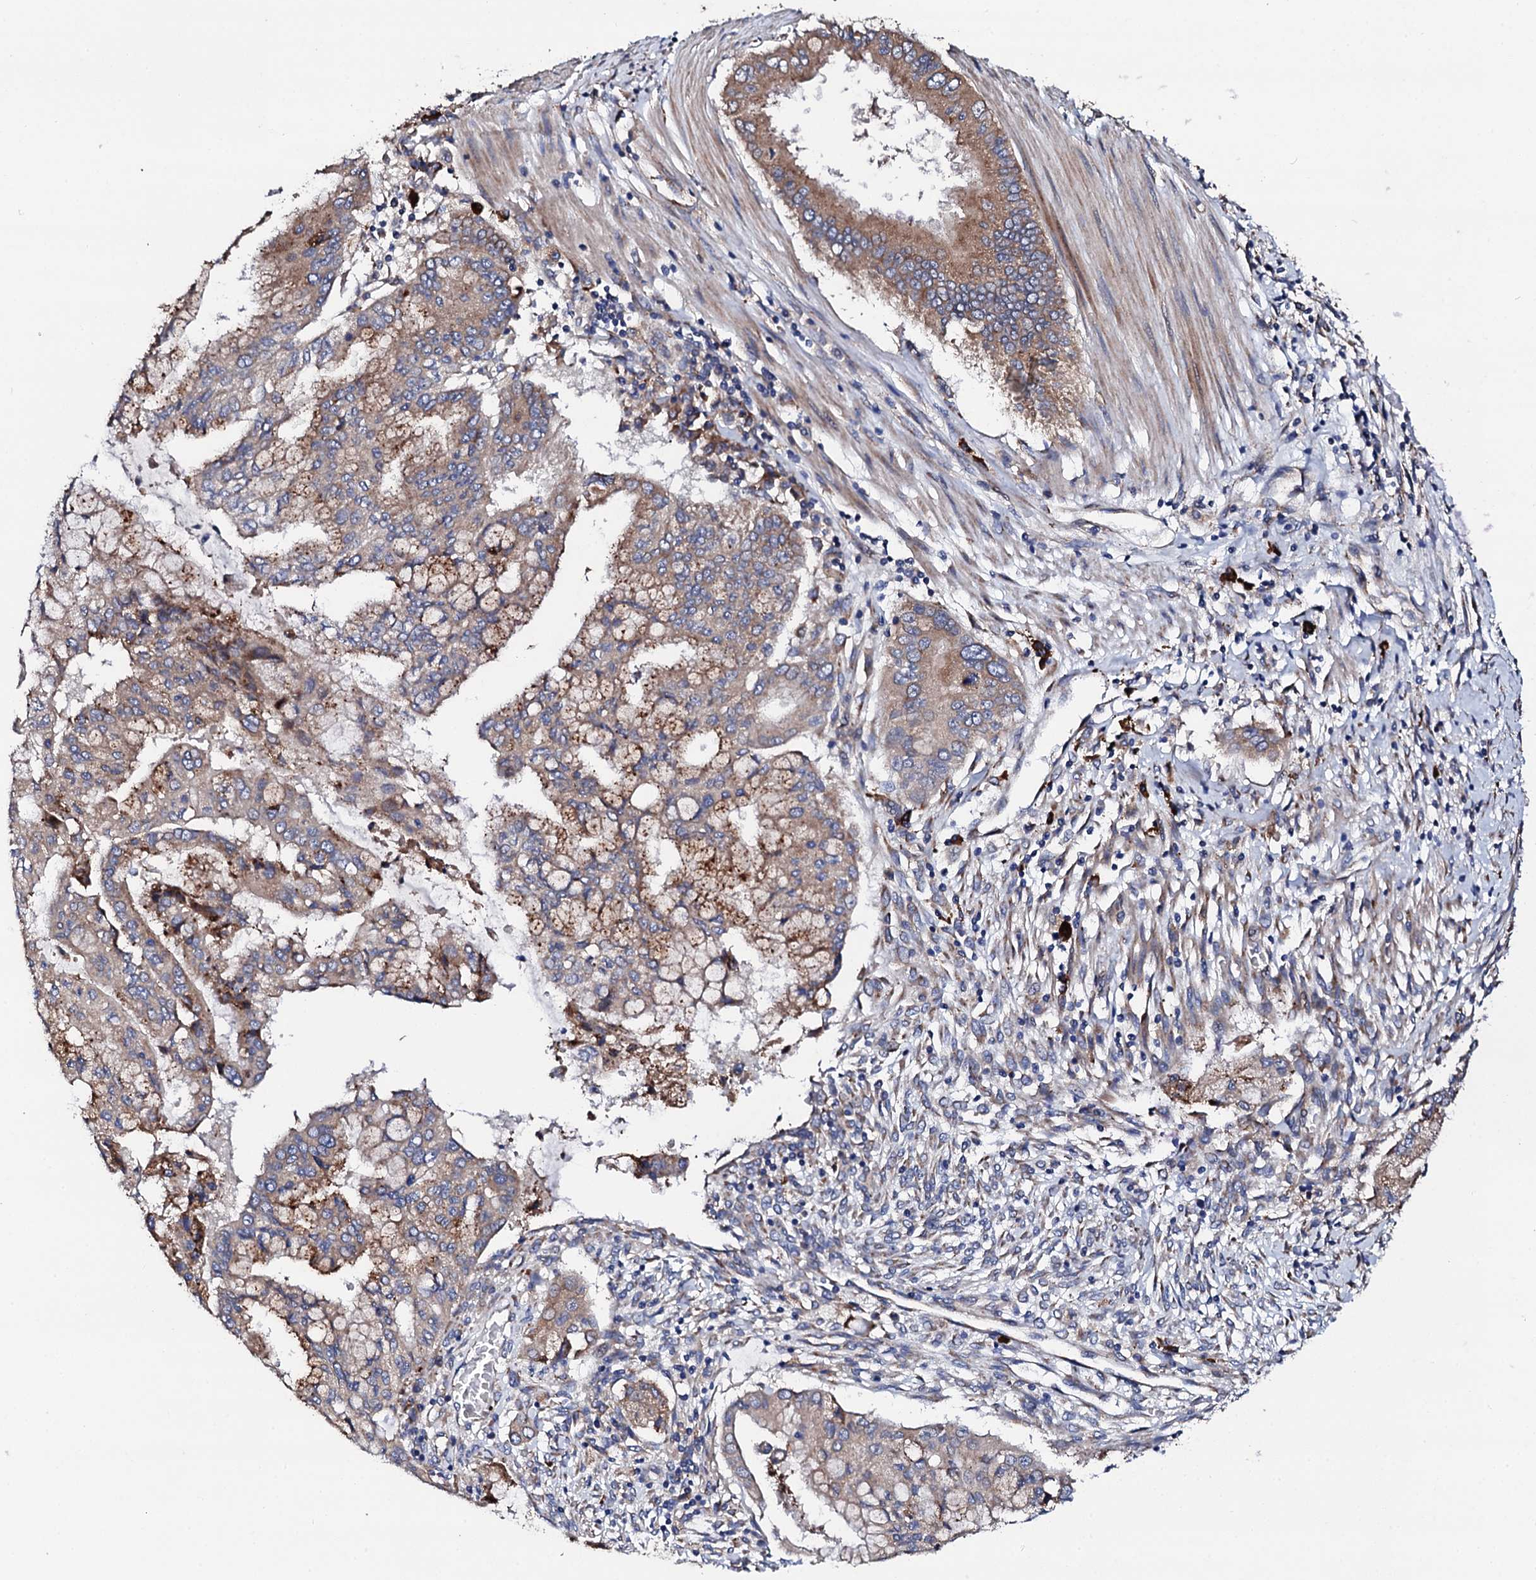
{"staining": {"intensity": "moderate", "quantity": ">75%", "location": "cytoplasmic/membranous"}, "tissue": "pancreatic cancer", "cell_type": "Tumor cells", "image_type": "cancer", "snomed": [{"axis": "morphology", "description": "Adenocarcinoma, NOS"}, {"axis": "topography", "description": "Pancreas"}], "caption": "Immunohistochemistry (IHC) of human pancreatic cancer demonstrates medium levels of moderate cytoplasmic/membranous staining in about >75% of tumor cells.", "gene": "LIPT2", "patient": {"sex": "male", "age": 46}}